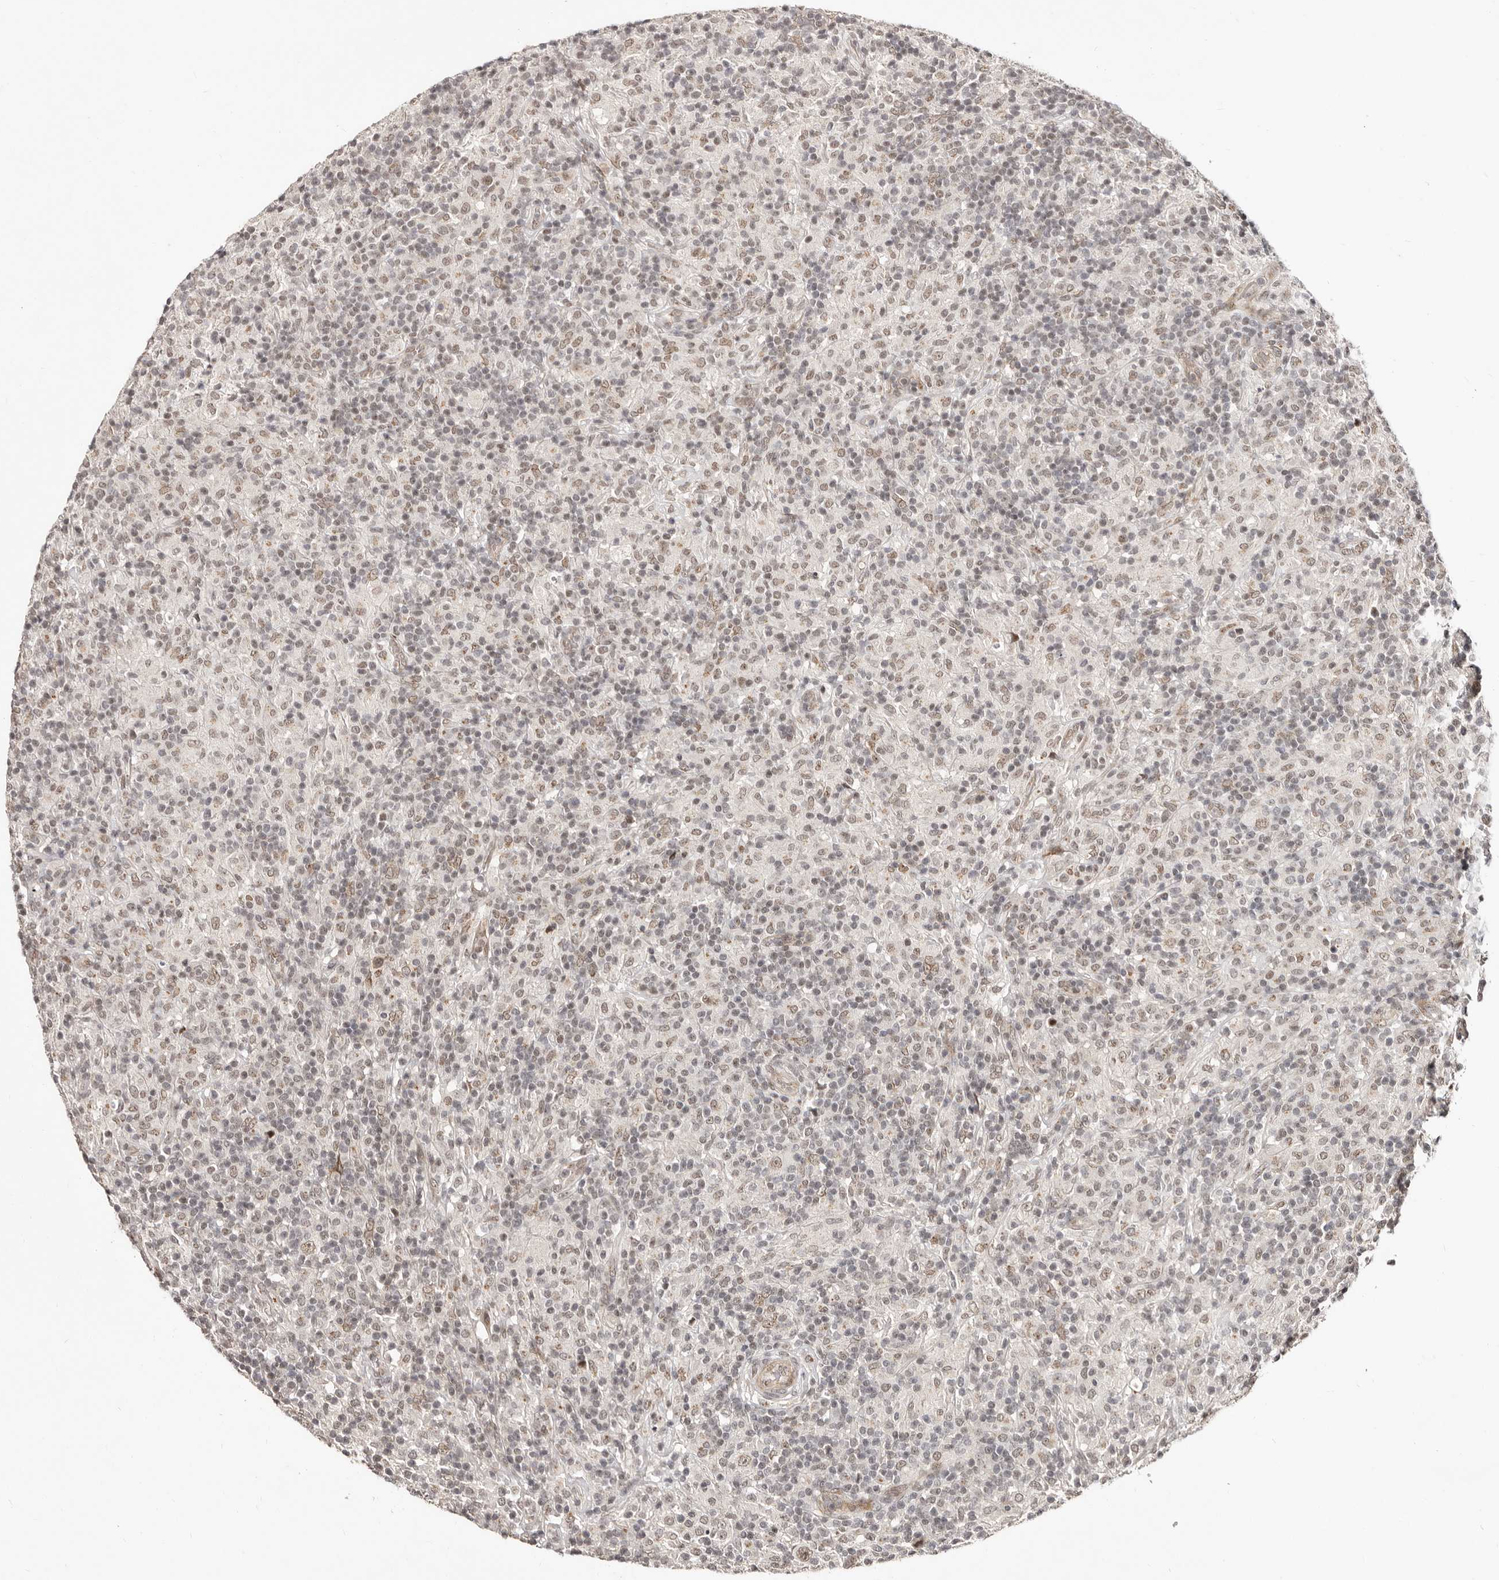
{"staining": {"intensity": "weak", "quantity": ">75%", "location": "nuclear"}, "tissue": "lymphoma", "cell_type": "Tumor cells", "image_type": "cancer", "snomed": [{"axis": "morphology", "description": "Hodgkin's disease, NOS"}, {"axis": "topography", "description": "Lymph node"}], "caption": "A brown stain labels weak nuclear staining of a protein in lymphoma tumor cells. (DAB (3,3'-diaminobenzidine) IHC, brown staining for protein, blue staining for nuclei).", "gene": "SRCAP", "patient": {"sex": "male", "age": 70}}